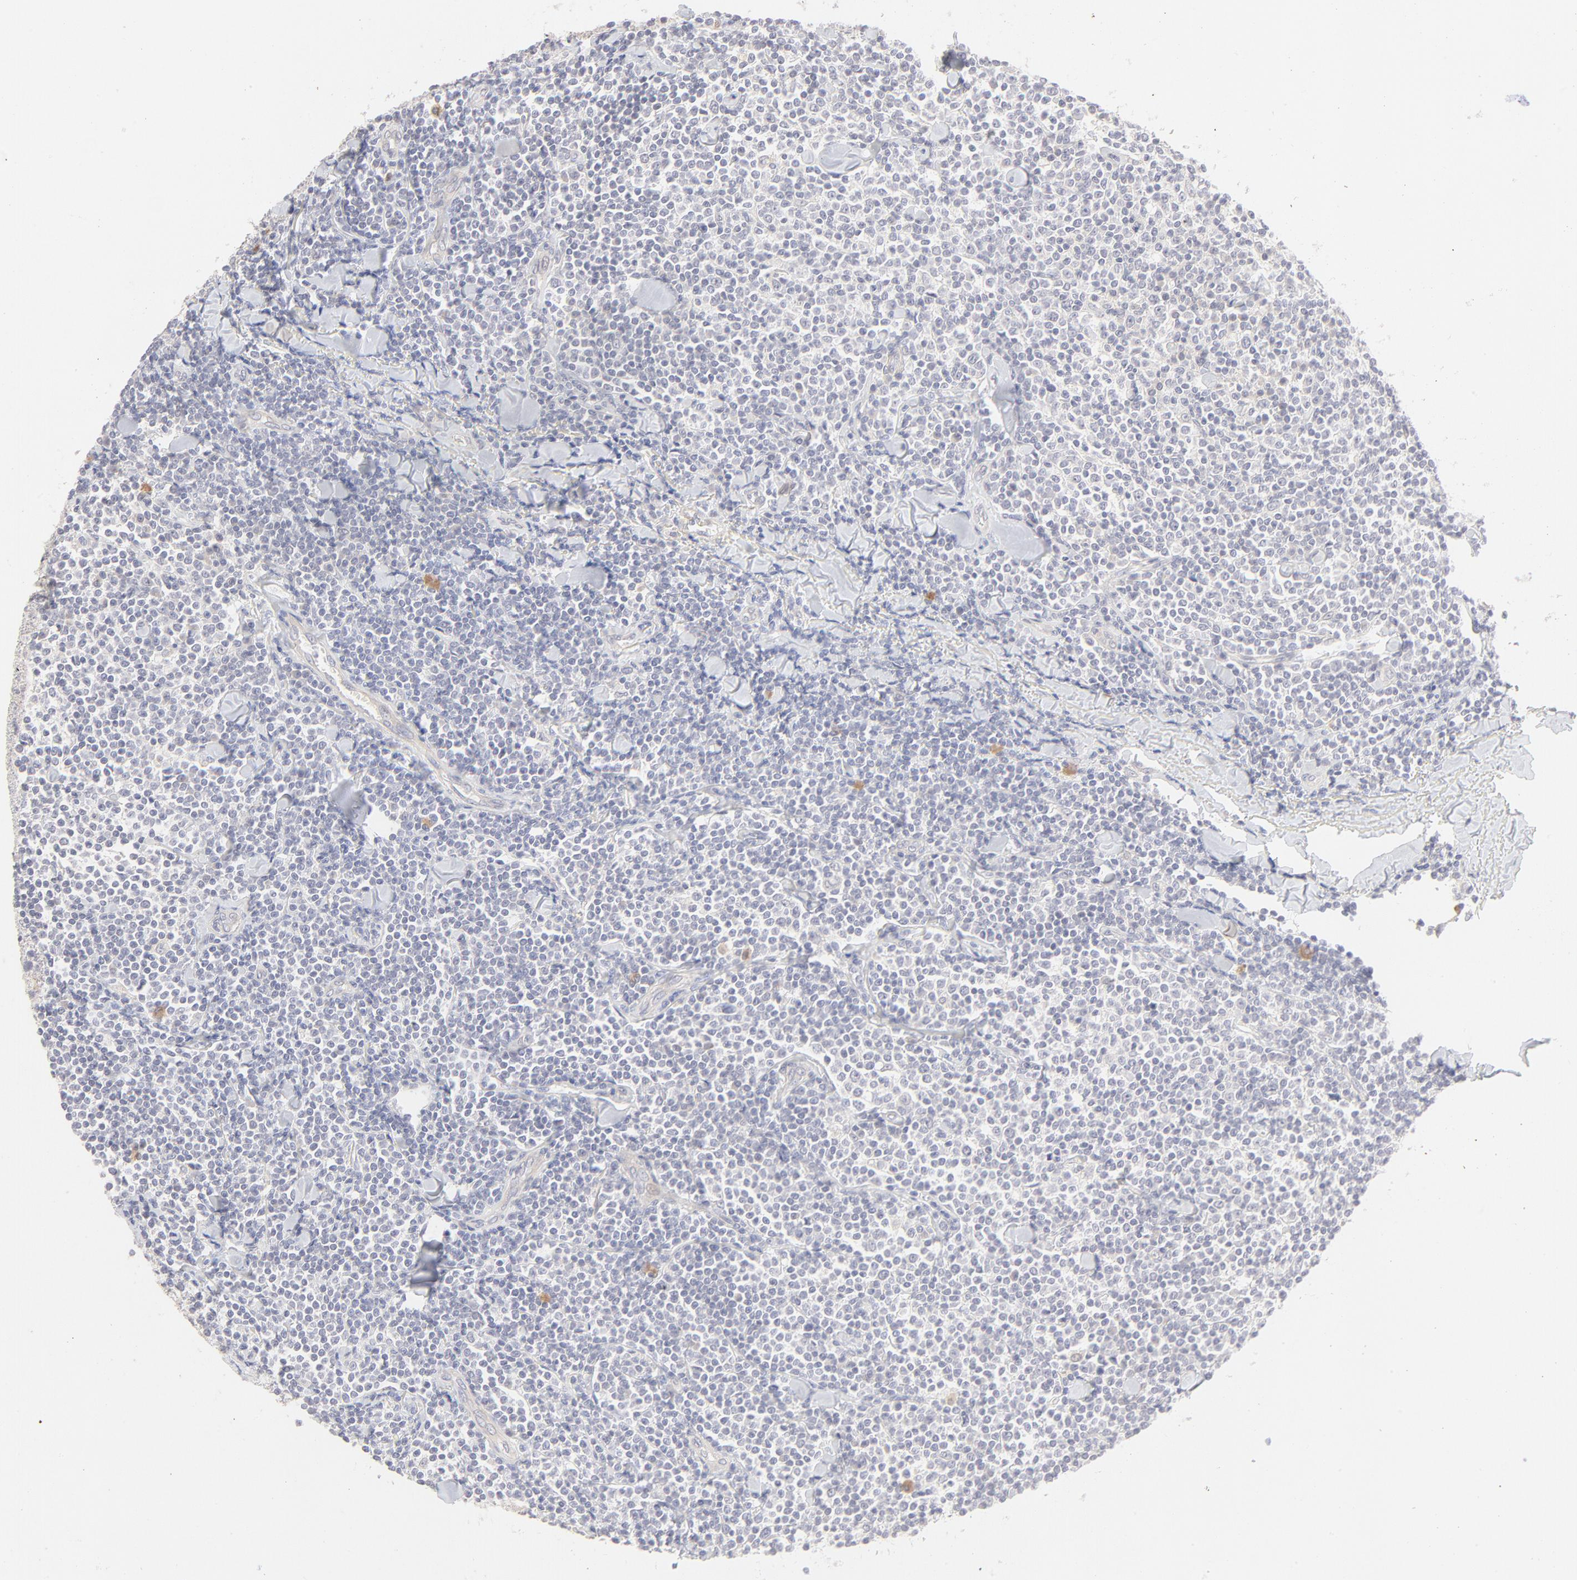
{"staining": {"intensity": "weak", "quantity": "<25%", "location": "cytoplasmic/membranous"}, "tissue": "lymphoma", "cell_type": "Tumor cells", "image_type": "cancer", "snomed": [{"axis": "morphology", "description": "Malignant lymphoma, non-Hodgkin's type, Low grade"}, {"axis": "topography", "description": "Soft tissue"}], "caption": "The immunohistochemistry (IHC) photomicrograph has no significant positivity in tumor cells of low-grade malignant lymphoma, non-Hodgkin's type tissue.", "gene": "ELF3", "patient": {"sex": "male", "age": 92}}